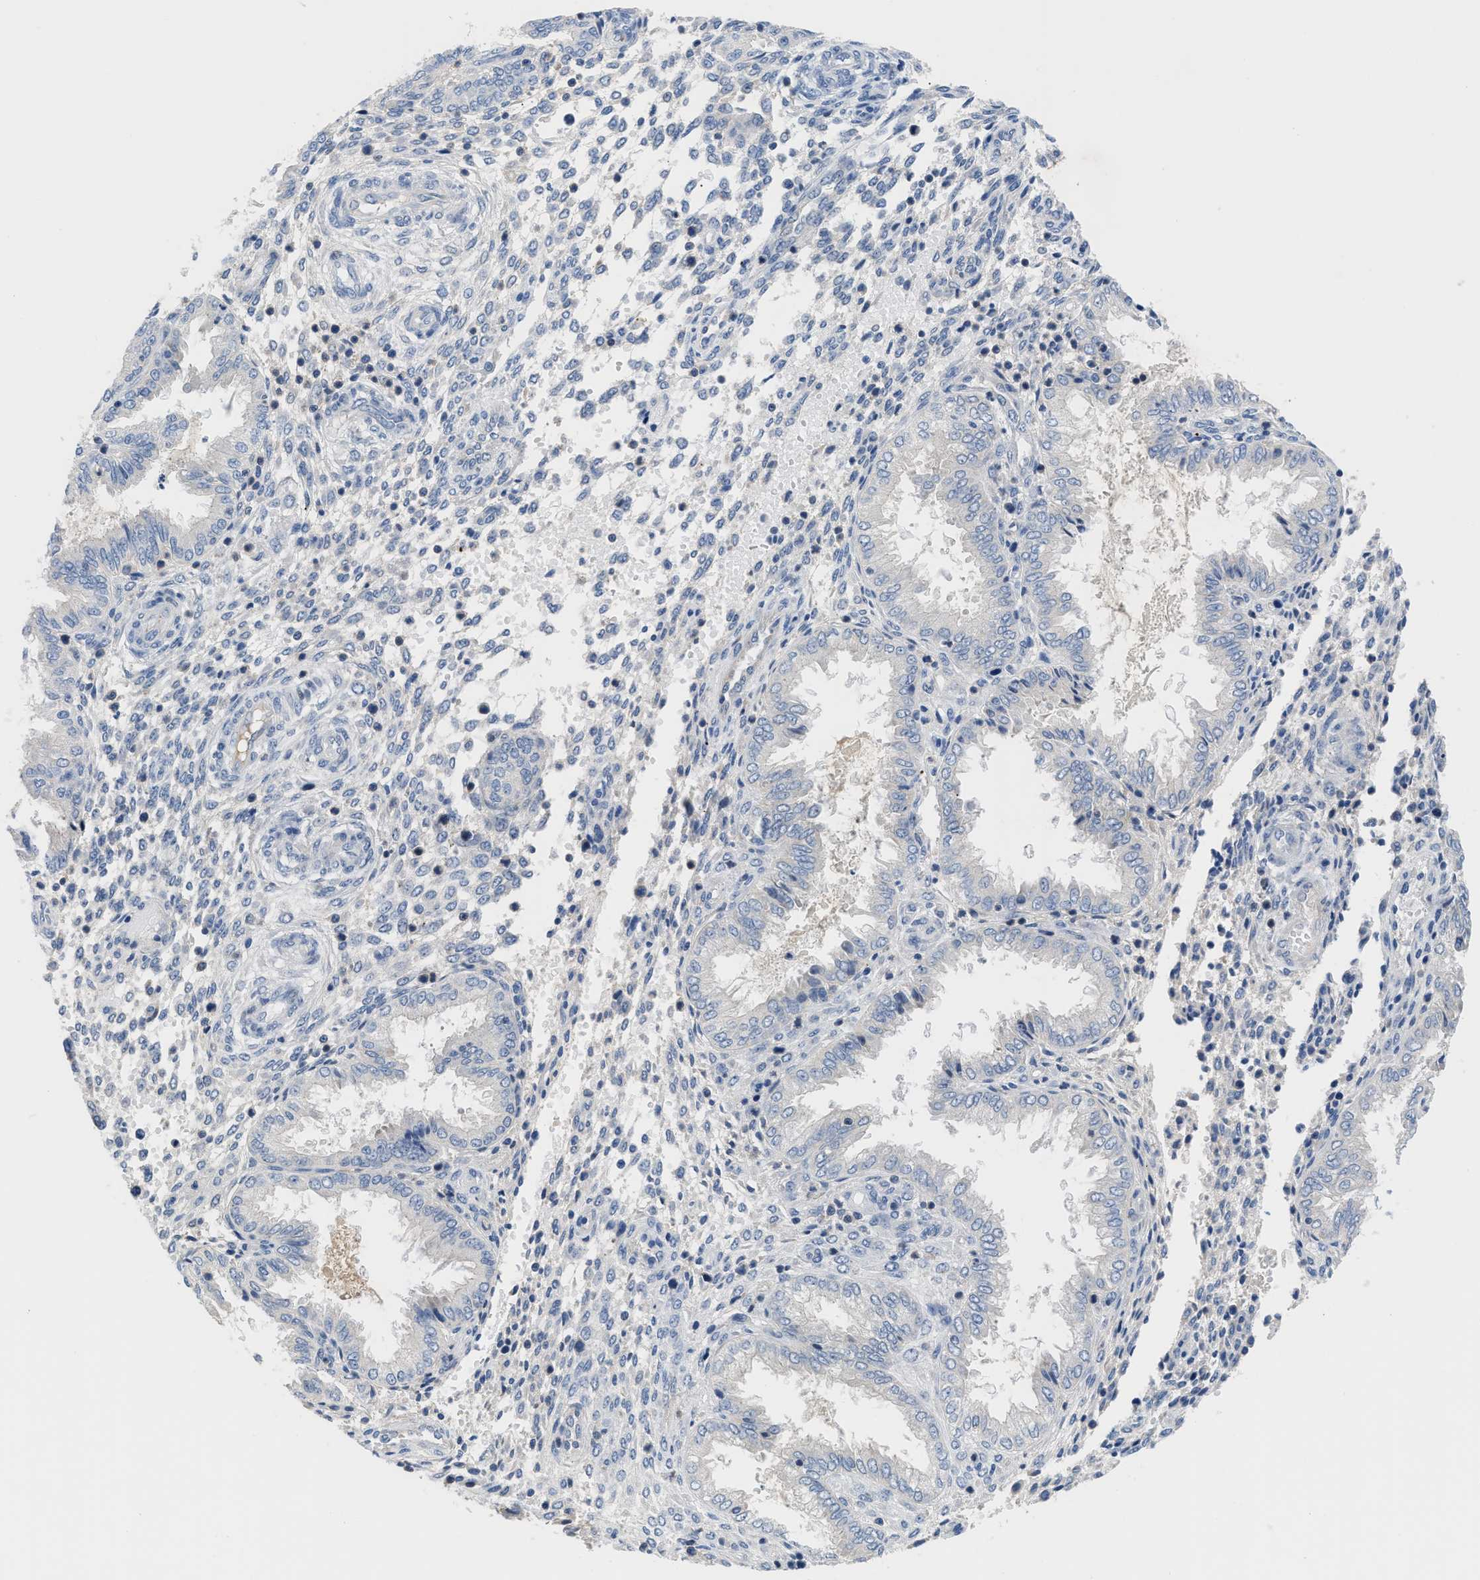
{"staining": {"intensity": "negative", "quantity": "none", "location": "none"}, "tissue": "endometrium", "cell_type": "Cells in endometrial stroma", "image_type": "normal", "snomed": [{"axis": "morphology", "description": "Normal tissue, NOS"}, {"axis": "topography", "description": "Endometrium"}], "caption": "DAB immunohistochemical staining of unremarkable human endometrium reveals no significant positivity in cells in endometrial stroma.", "gene": "OR9K2", "patient": {"sex": "female", "age": 33}}